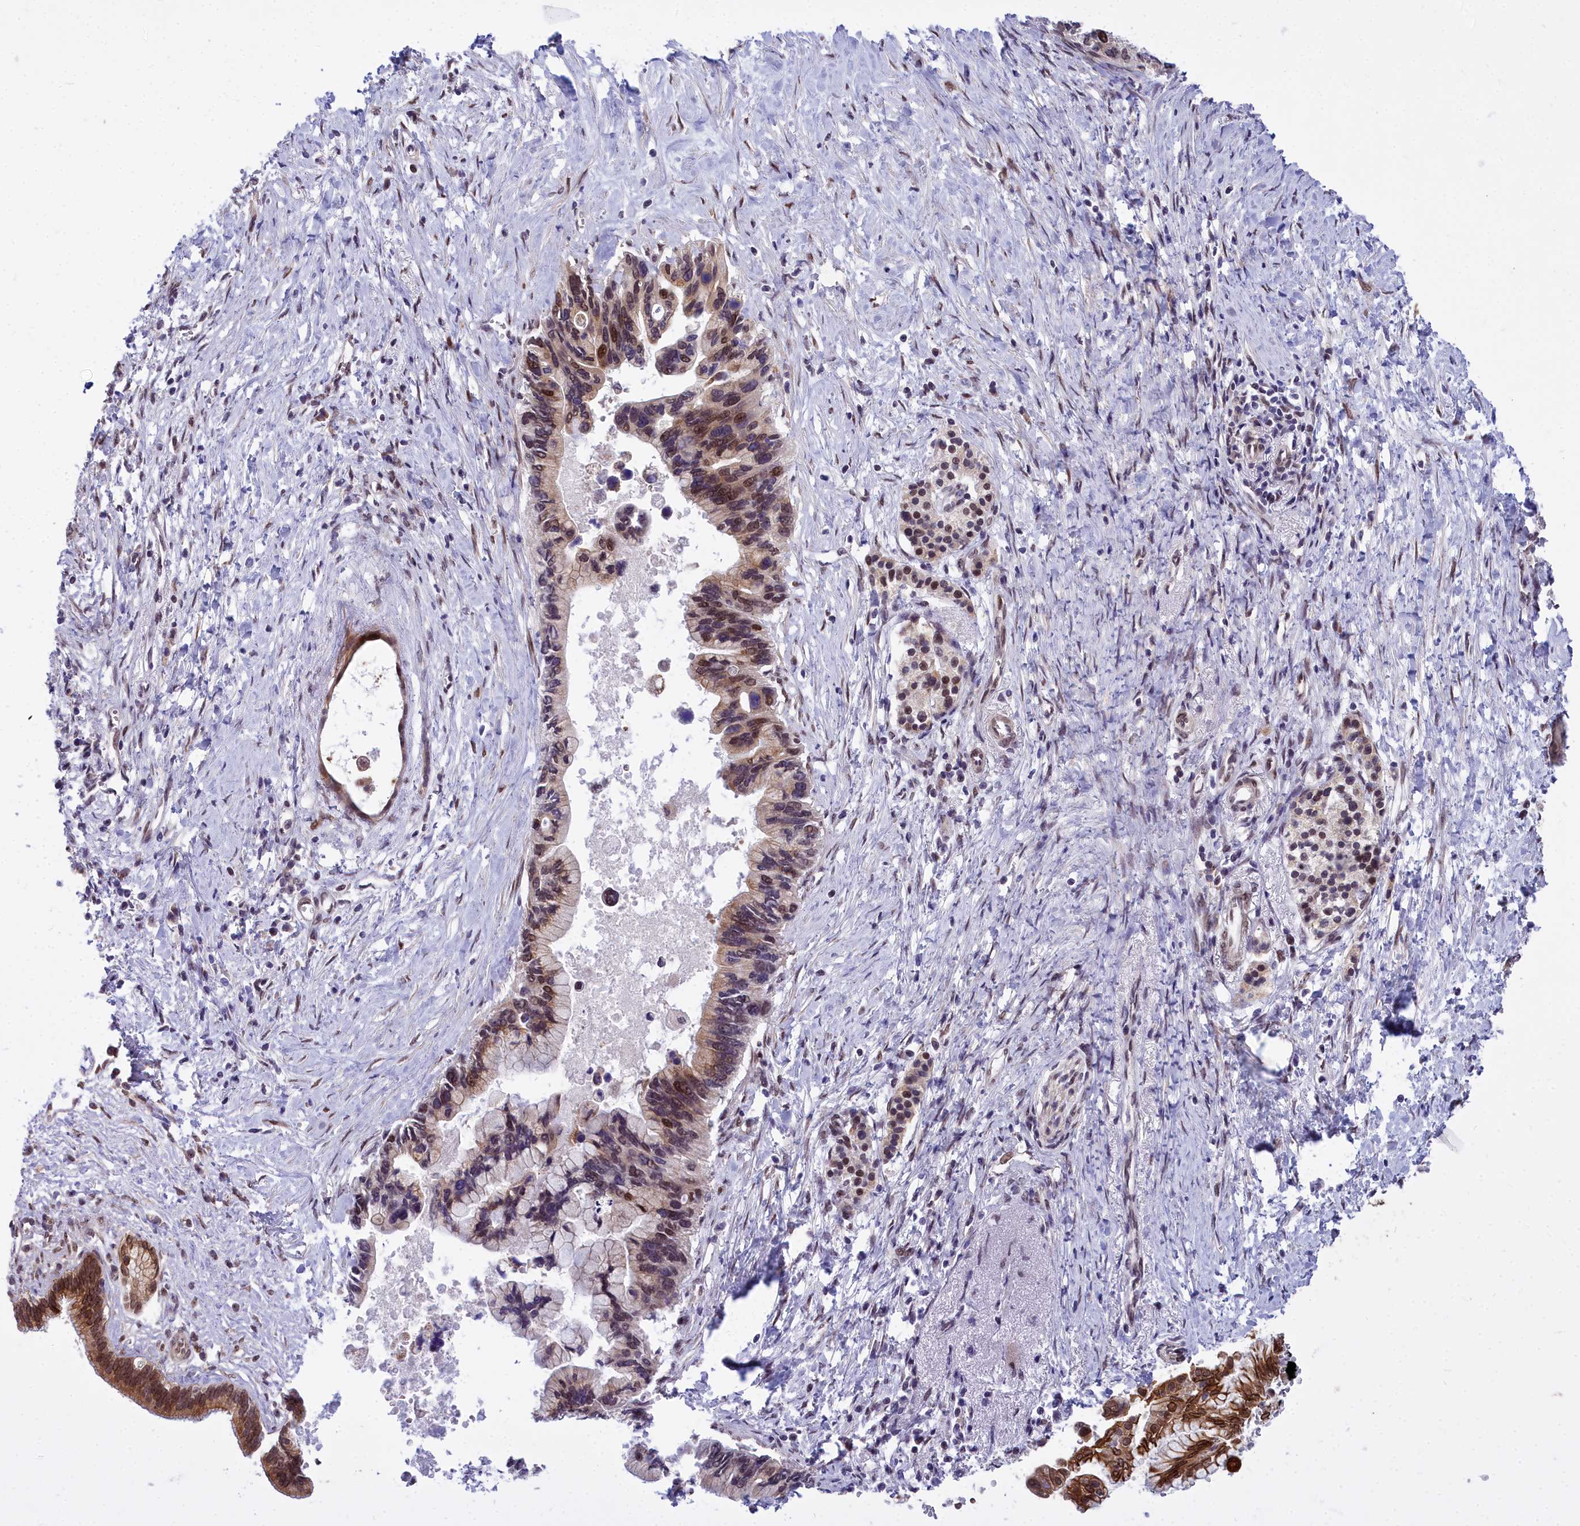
{"staining": {"intensity": "moderate", "quantity": "25%-75%", "location": "cytoplasmic/membranous,nuclear"}, "tissue": "pancreatic cancer", "cell_type": "Tumor cells", "image_type": "cancer", "snomed": [{"axis": "morphology", "description": "Adenocarcinoma, NOS"}, {"axis": "topography", "description": "Pancreas"}], "caption": "Tumor cells demonstrate medium levels of moderate cytoplasmic/membranous and nuclear staining in about 25%-75% of cells in pancreatic cancer. Nuclei are stained in blue.", "gene": "ABCB8", "patient": {"sex": "female", "age": 83}}